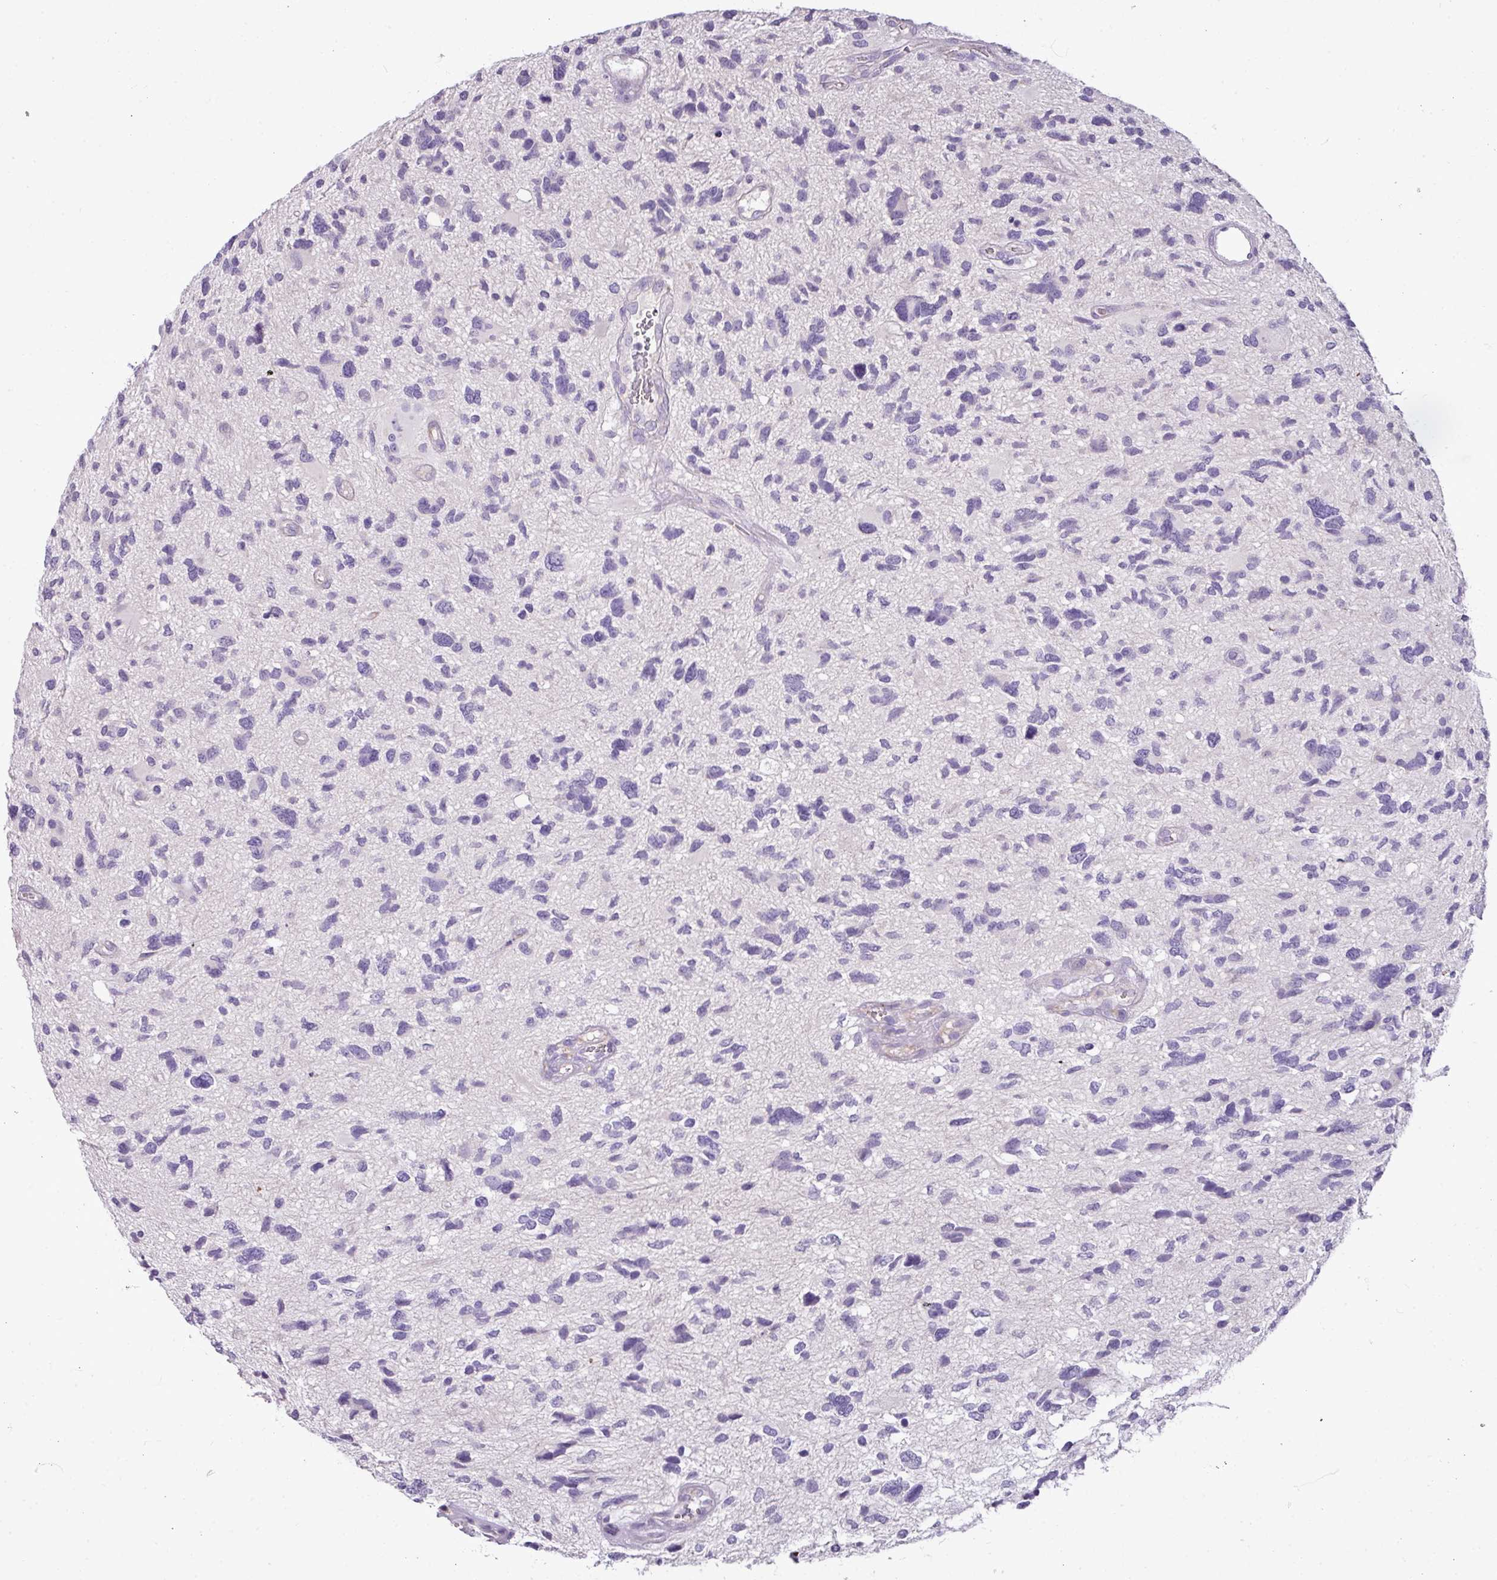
{"staining": {"intensity": "negative", "quantity": "none", "location": "none"}, "tissue": "glioma", "cell_type": "Tumor cells", "image_type": "cancer", "snomed": [{"axis": "morphology", "description": "Glioma, malignant, High grade"}, {"axis": "topography", "description": "Brain"}], "caption": "Glioma was stained to show a protein in brown. There is no significant positivity in tumor cells.", "gene": "BRINP2", "patient": {"sex": "female", "age": 11}}